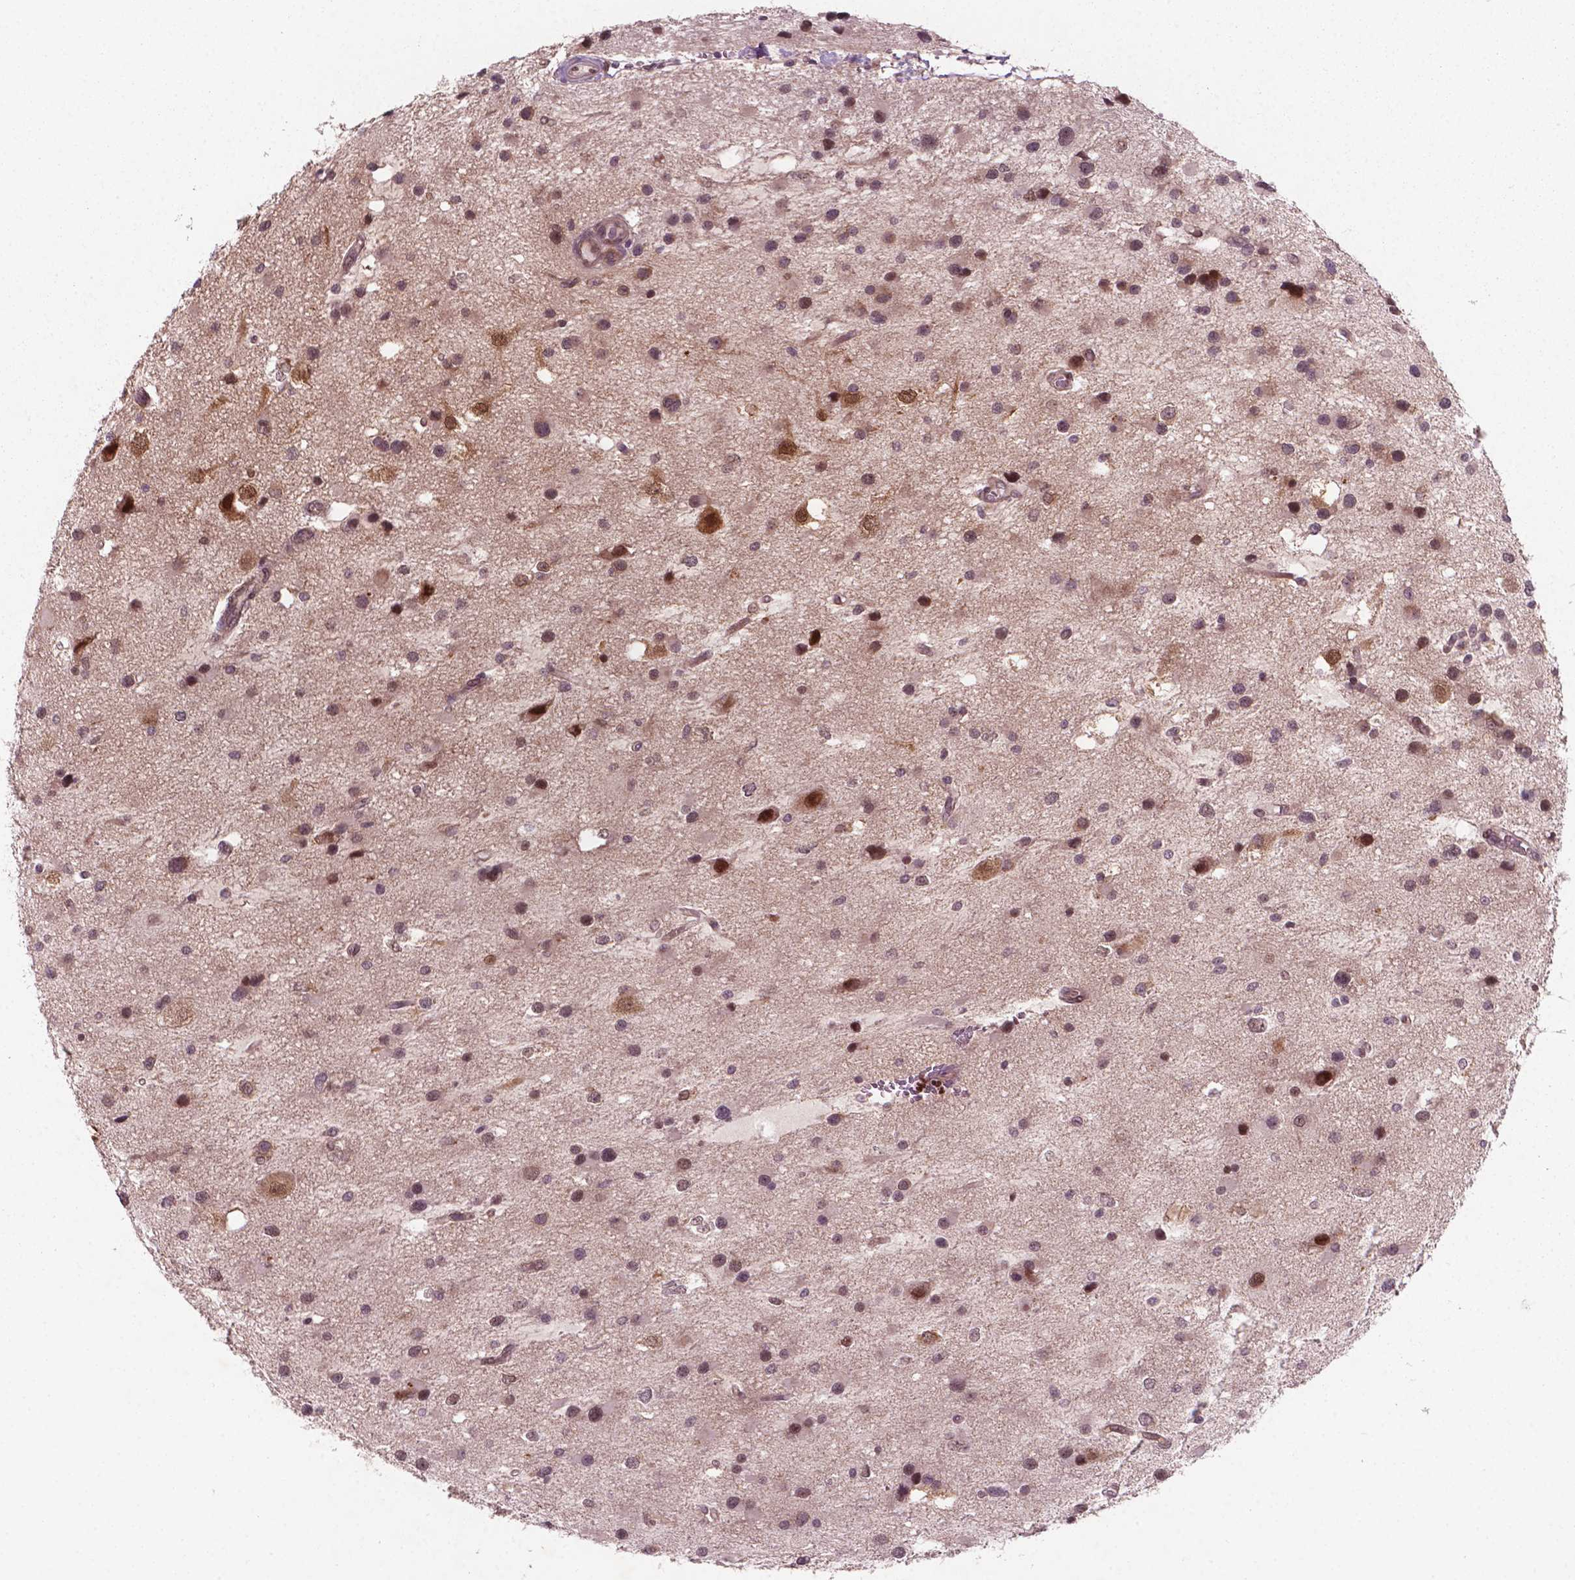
{"staining": {"intensity": "moderate", "quantity": ">75%", "location": "cytoplasmic/membranous,nuclear"}, "tissue": "glioma", "cell_type": "Tumor cells", "image_type": "cancer", "snomed": [{"axis": "morphology", "description": "Glioma, malignant, Low grade"}, {"axis": "topography", "description": "Brain"}], "caption": "This is an image of IHC staining of glioma, which shows moderate expression in the cytoplasmic/membranous and nuclear of tumor cells.", "gene": "NFAT5", "patient": {"sex": "female", "age": 32}}